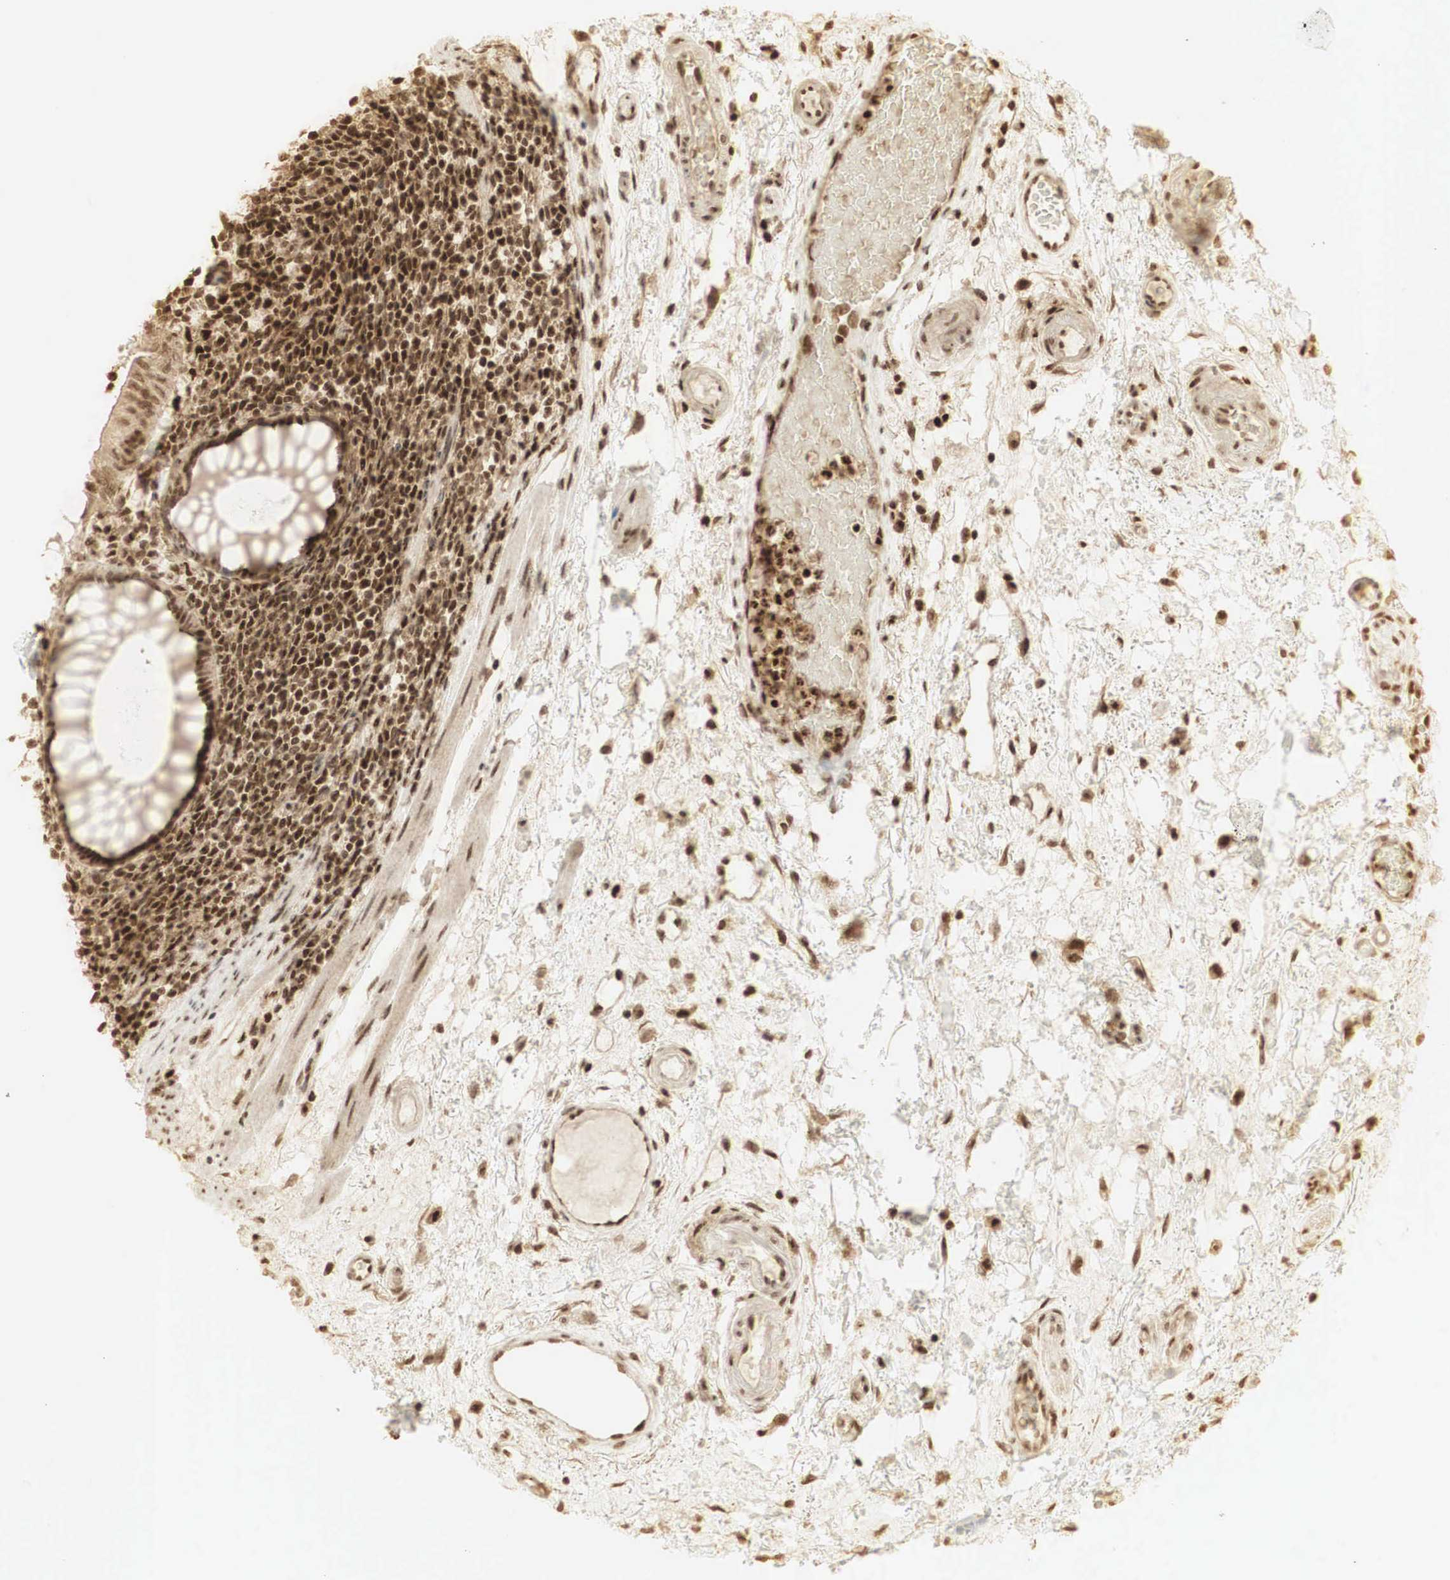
{"staining": {"intensity": "strong", "quantity": ">75%", "location": "nuclear"}, "tissue": "colon", "cell_type": "Endothelial cells", "image_type": "normal", "snomed": [{"axis": "morphology", "description": "Normal tissue, NOS"}, {"axis": "topography", "description": "Colon"}], "caption": "The histopathology image demonstrates staining of normal colon, revealing strong nuclear protein staining (brown color) within endothelial cells.", "gene": "RNF113A", "patient": {"sex": "male", "age": 1}}